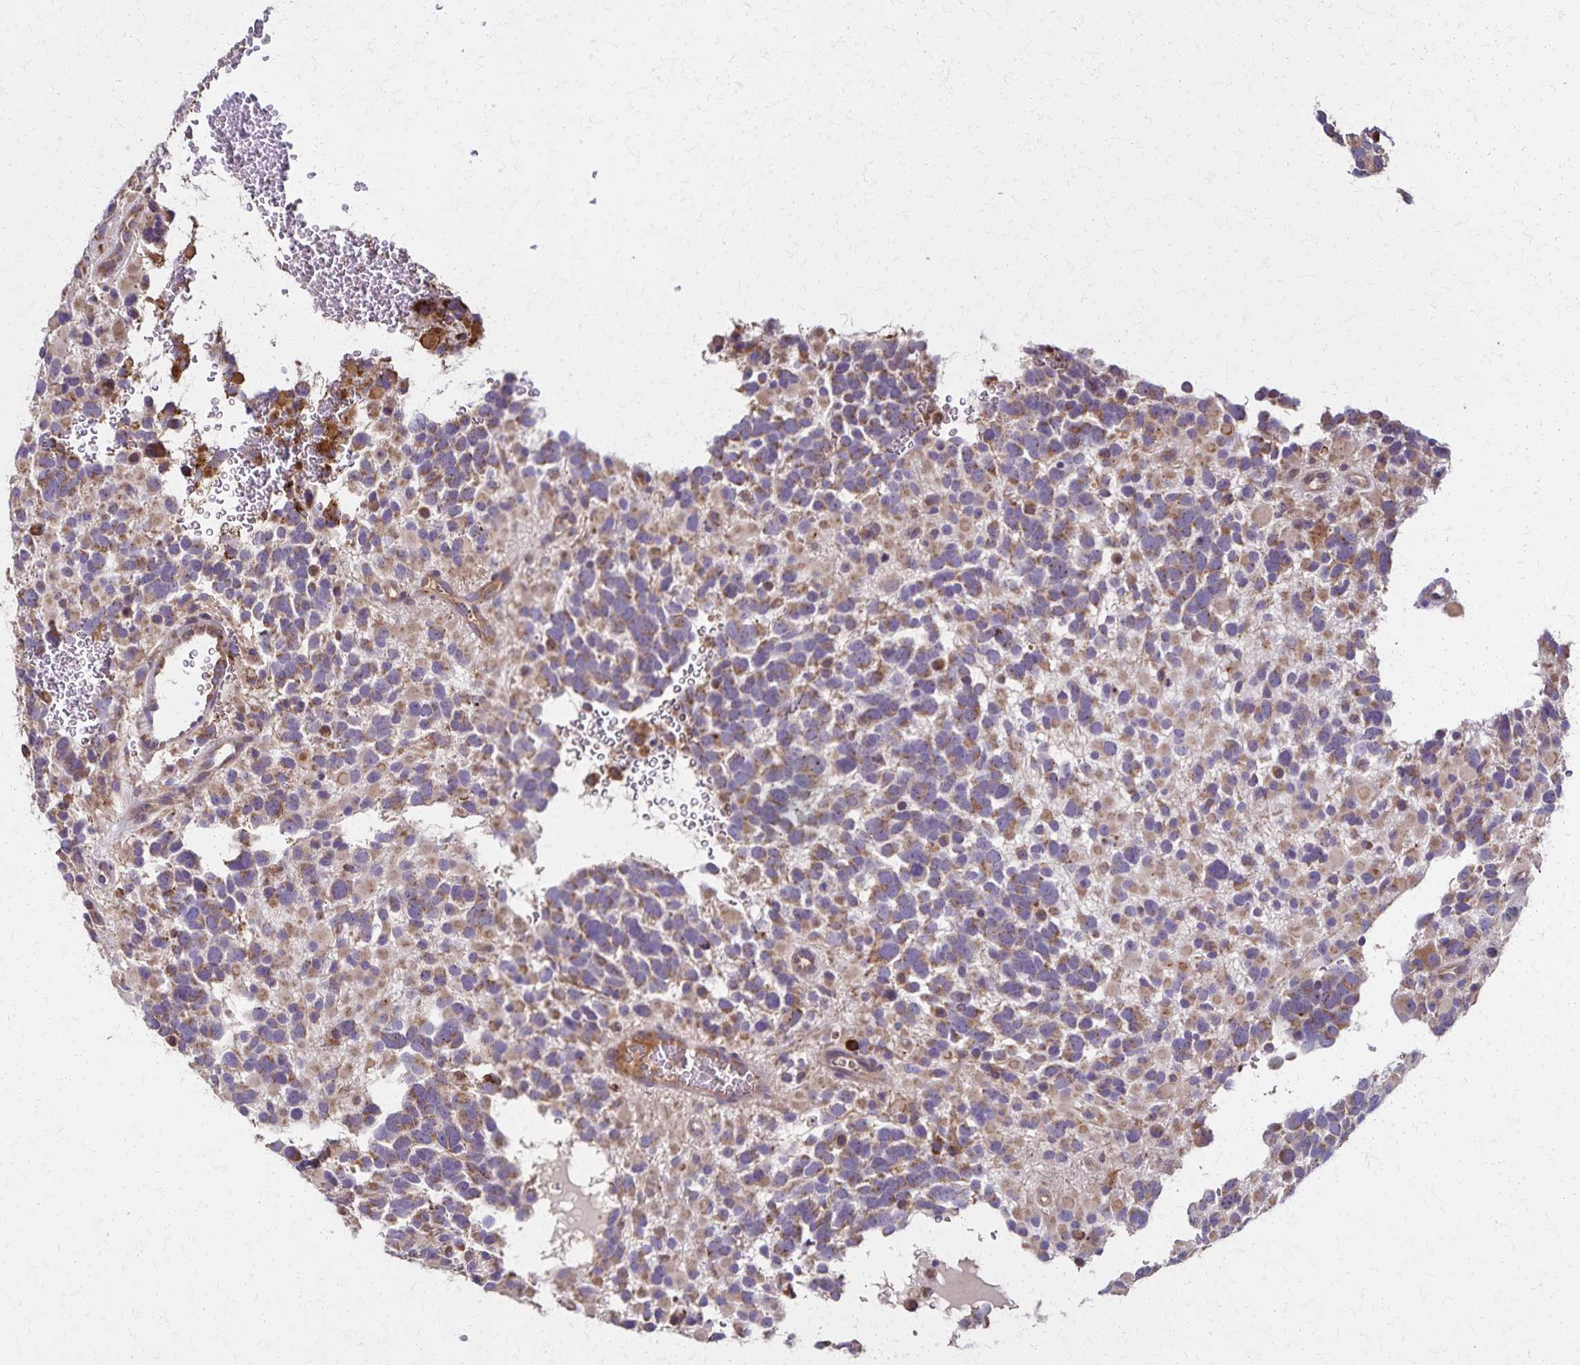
{"staining": {"intensity": "moderate", "quantity": ">75%", "location": "cytoplasmic/membranous"}, "tissue": "glioma", "cell_type": "Tumor cells", "image_type": "cancer", "snomed": [{"axis": "morphology", "description": "Glioma, malignant, High grade"}, {"axis": "topography", "description": "Brain"}], "caption": "Malignant high-grade glioma stained with DAB (3,3'-diaminobenzidine) IHC demonstrates medium levels of moderate cytoplasmic/membranous staining in about >75% of tumor cells.", "gene": "RNF10", "patient": {"sex": "female", "age": 40}}